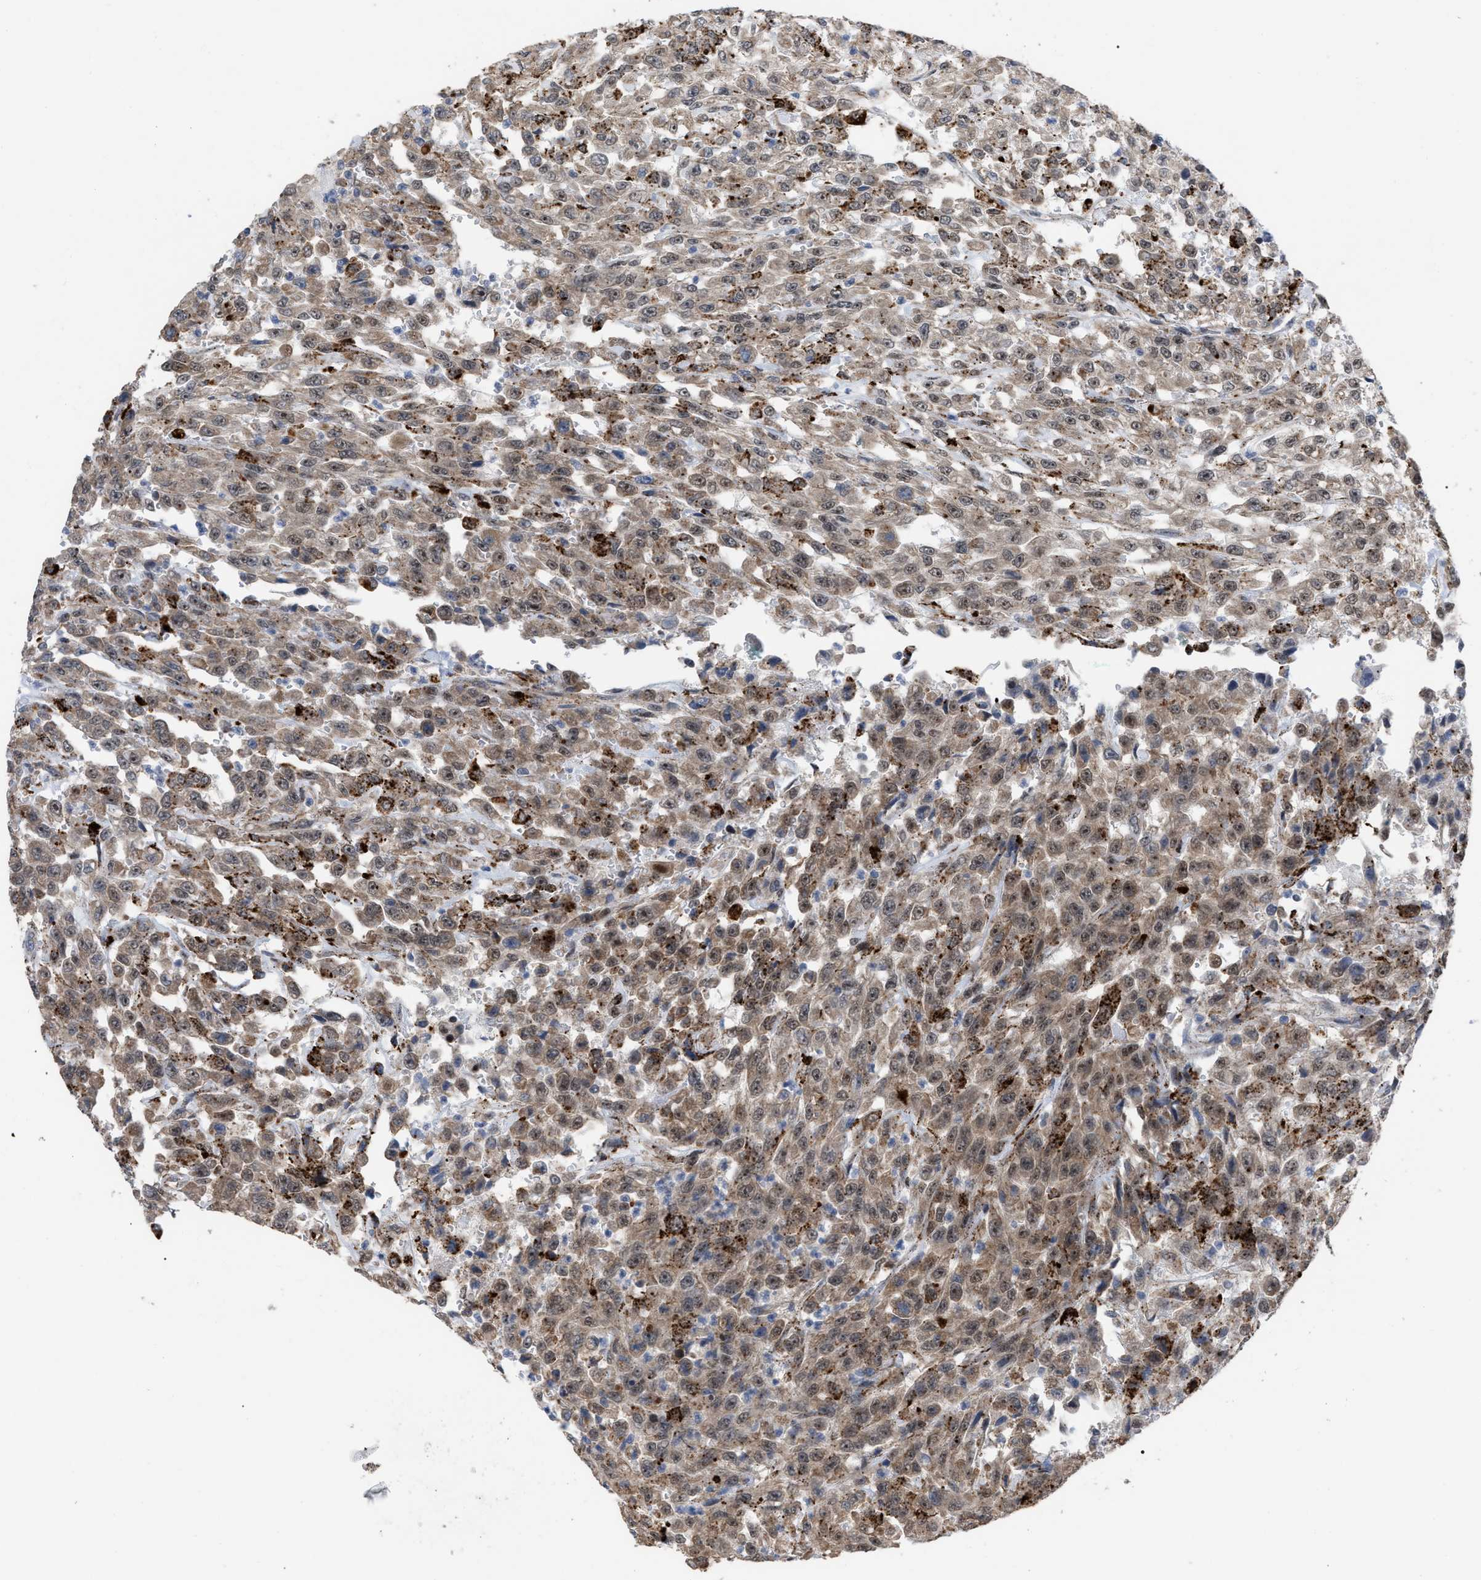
{"staining": {"intensity": "weak", "quantity": "25%-75%", "location": "cytoplasmic/membranous,nuclear"}, "tissue": "urothelial cancer", "cell_type": "Tumor cells", "image_type": "cancer", "snomed": [{"axis": "morphology", "description": "Urothelial carcinoma, High grade"}, {"axis": "topography", "description": "Urinary bladder"}], "caption": "Urothelial carcinoma (high-grade) tissue displays weak cytoplasmic/membranous and nuclear staining in about 25%-75% of tumor cells, visualized by immunohistochemistry. Using DAB (brown) and hematoxylin (blue) stains, captured at high magnification using brightfield microscopy.", "gene": "UPF1", "patient": {"sex": "male", "age": 46}}